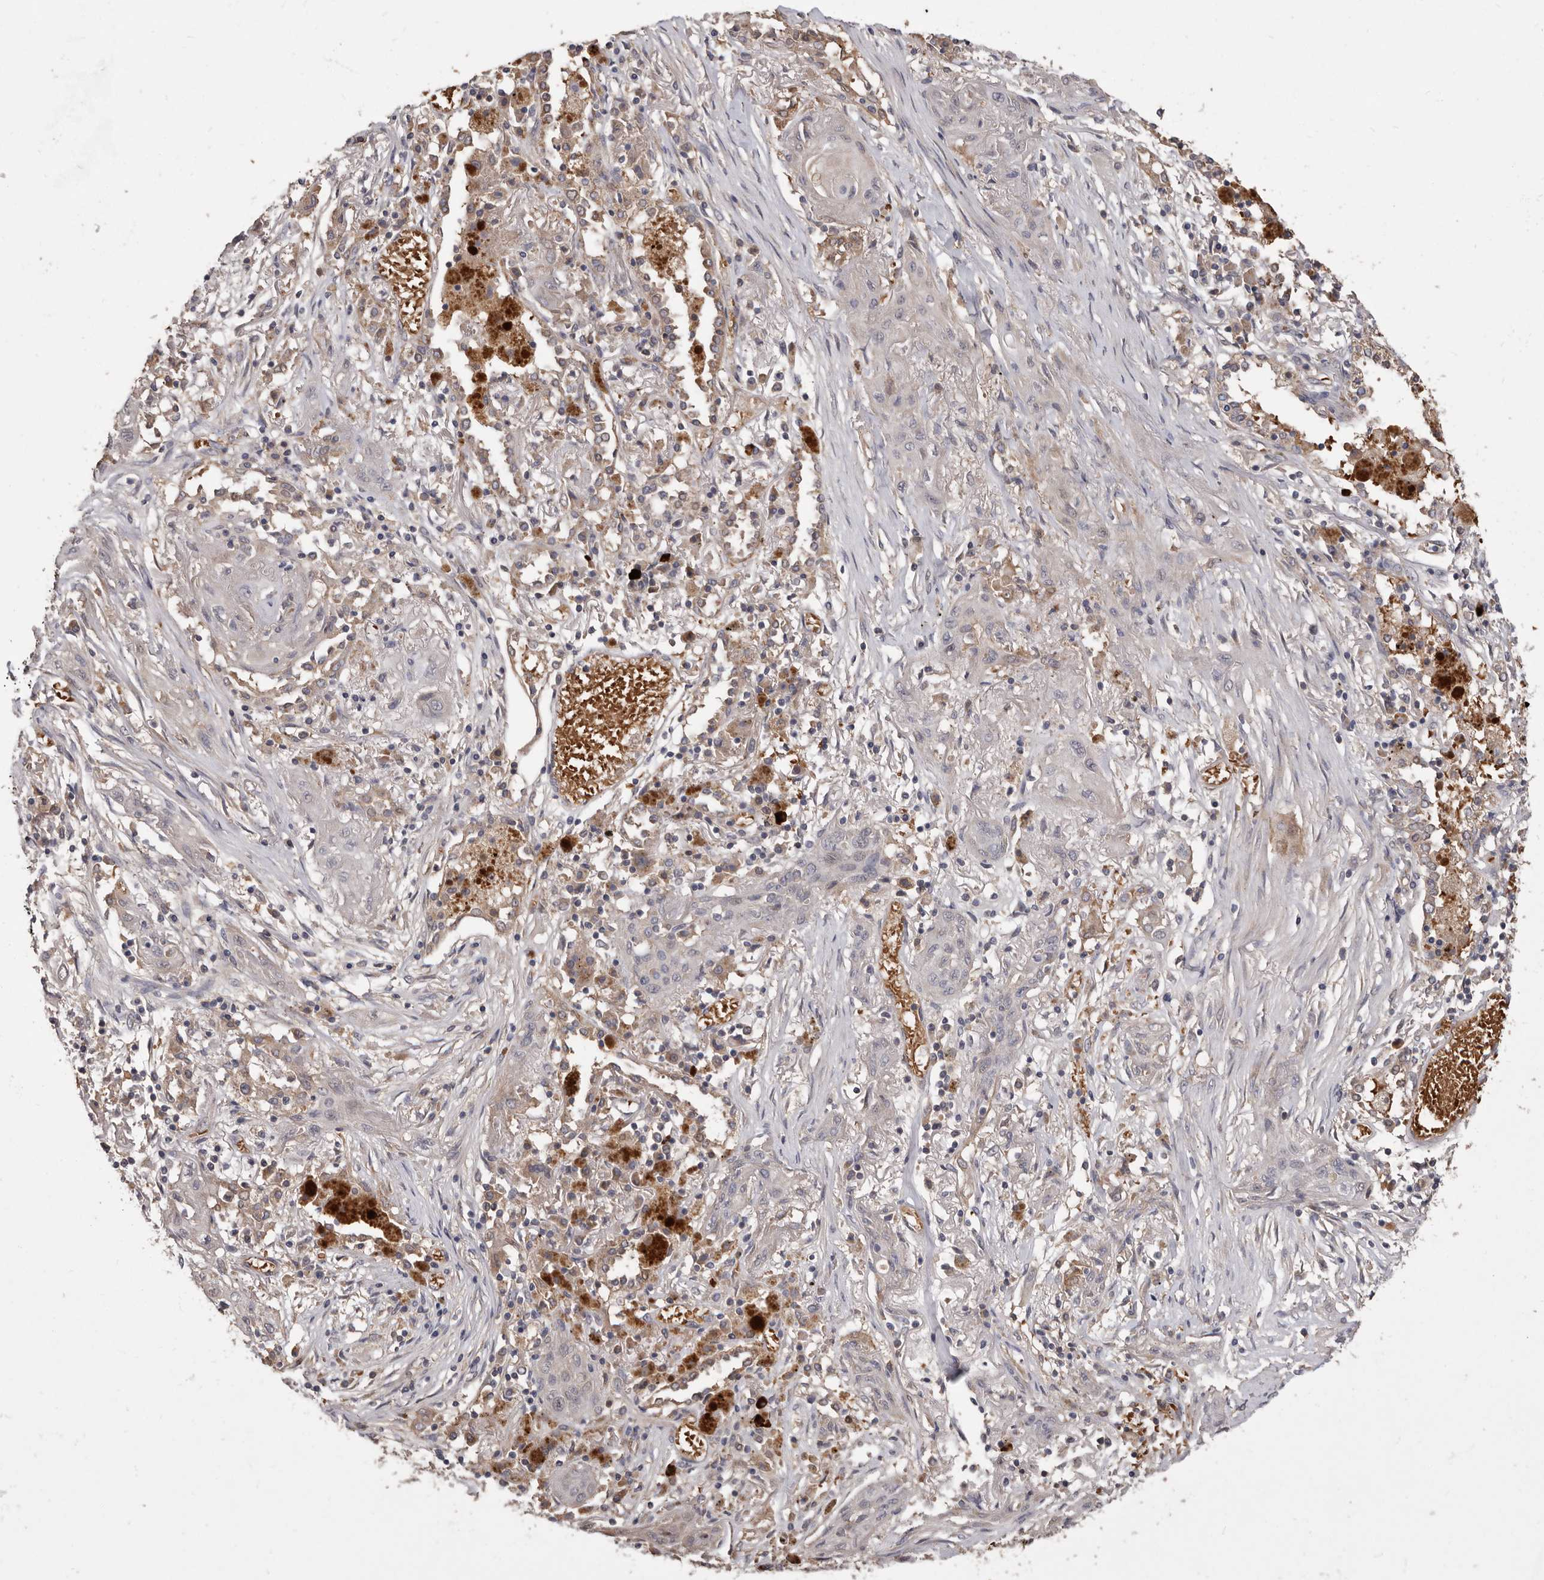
{"staining": {"intensity": "weak", "quantity": "<25%", "location": "cytoplasmic/membranous"}, "tissue": "lung cancer", "cell_type": "Tumor cells", "image_type": "cancer", "snomed": [{"axis": "morphology", "description": "Squamous cell carcinoma, NOS"}, {"axis": "topography", "description": "Lung"}], "caption": "Immunohistochemical staining of human lung cancer displays no significant staining in tumor cells.", "gene": "KIF26B", "patient": {"sex": "female", "age": 47}}